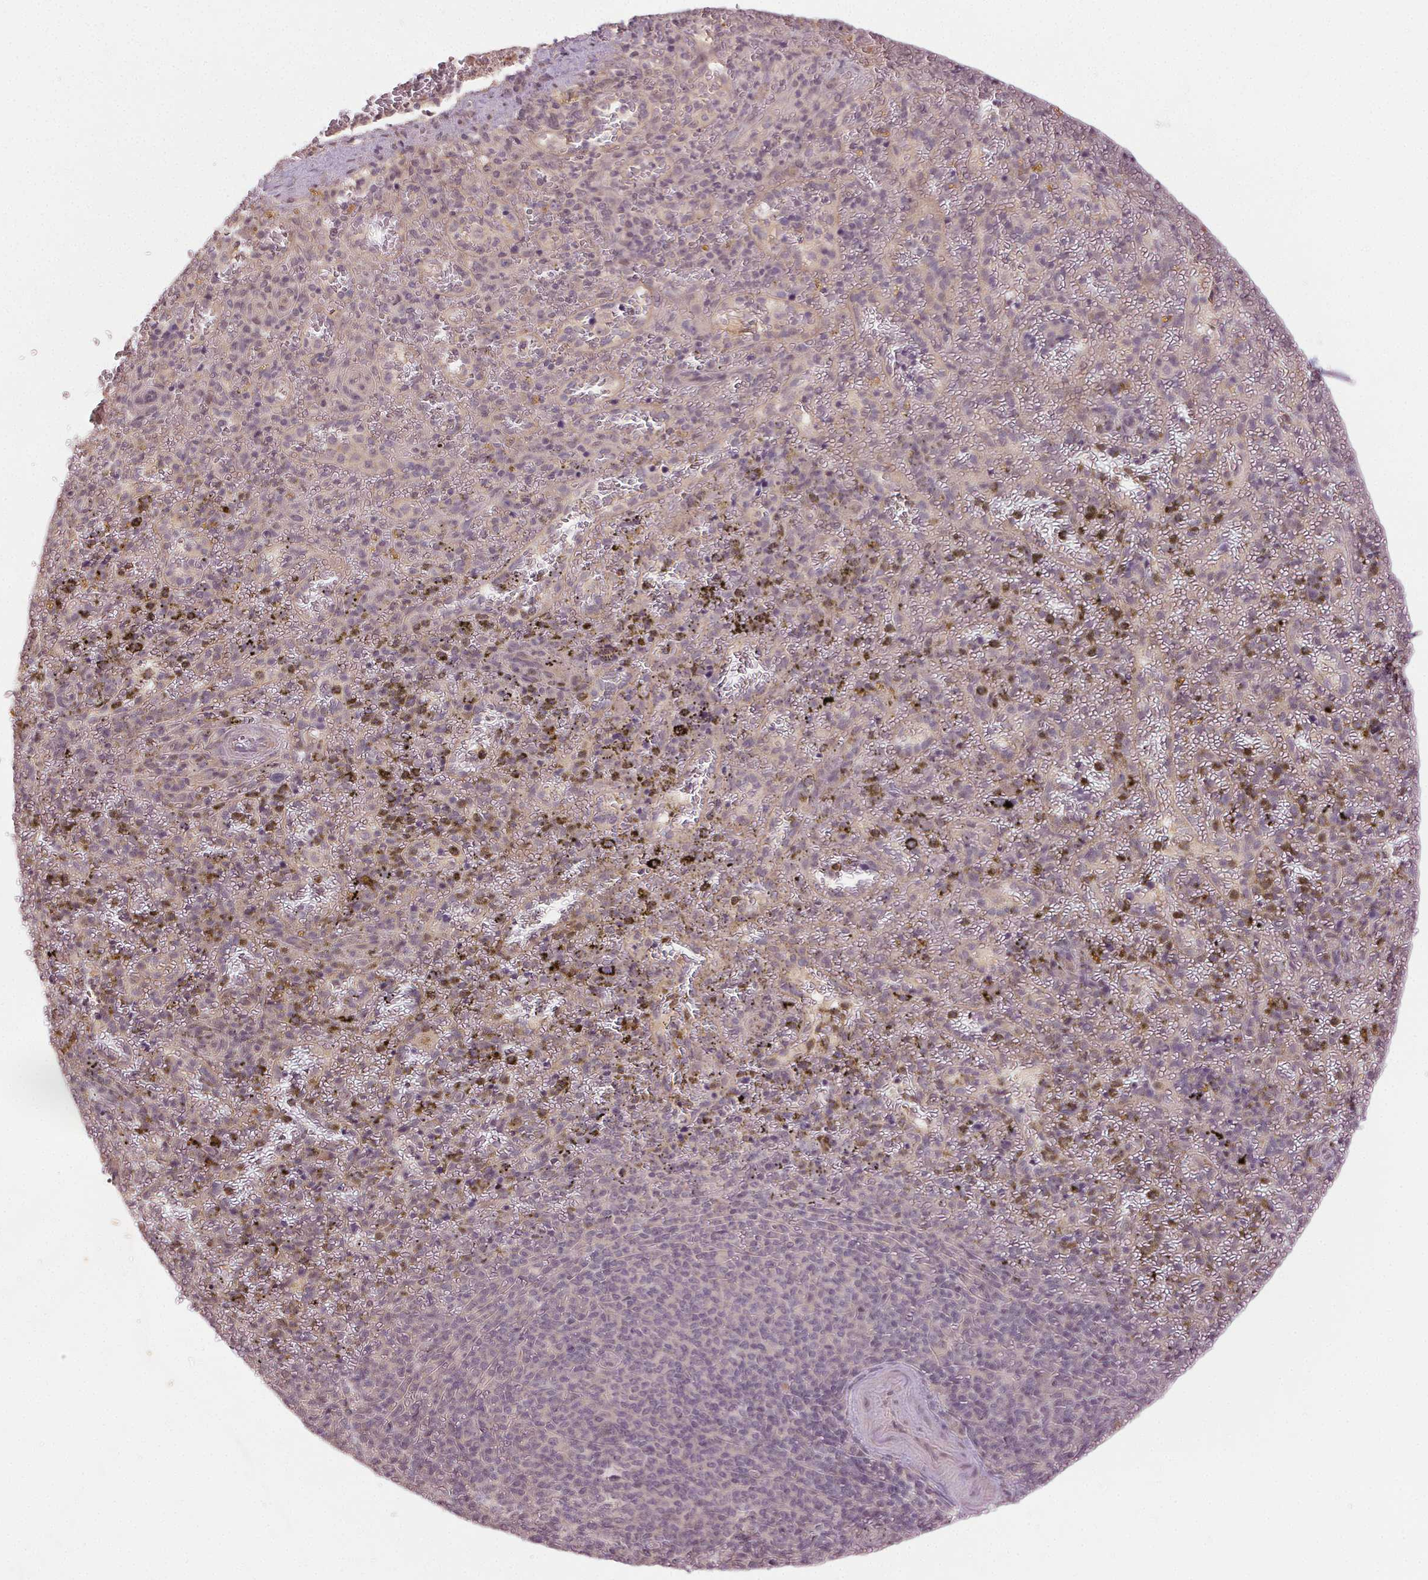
{"staining": {"intensity": "negative", "quantity": "none", "location": "none"}, "tissue": "spleen", "cell_type": "Cells in red pulp", "image_type": "normal", "snomed": [{"axis": "morphology", "description": "Normal tissue, NOS"}, {"axis": "topography", "description": "Spleen"}], "caption": "Photomicrograph shows no protein expression in cells in red pulp of unremarkable spleen.", "gene": "ATP1B3", "patient": {"sex": "female", "age": 50}}